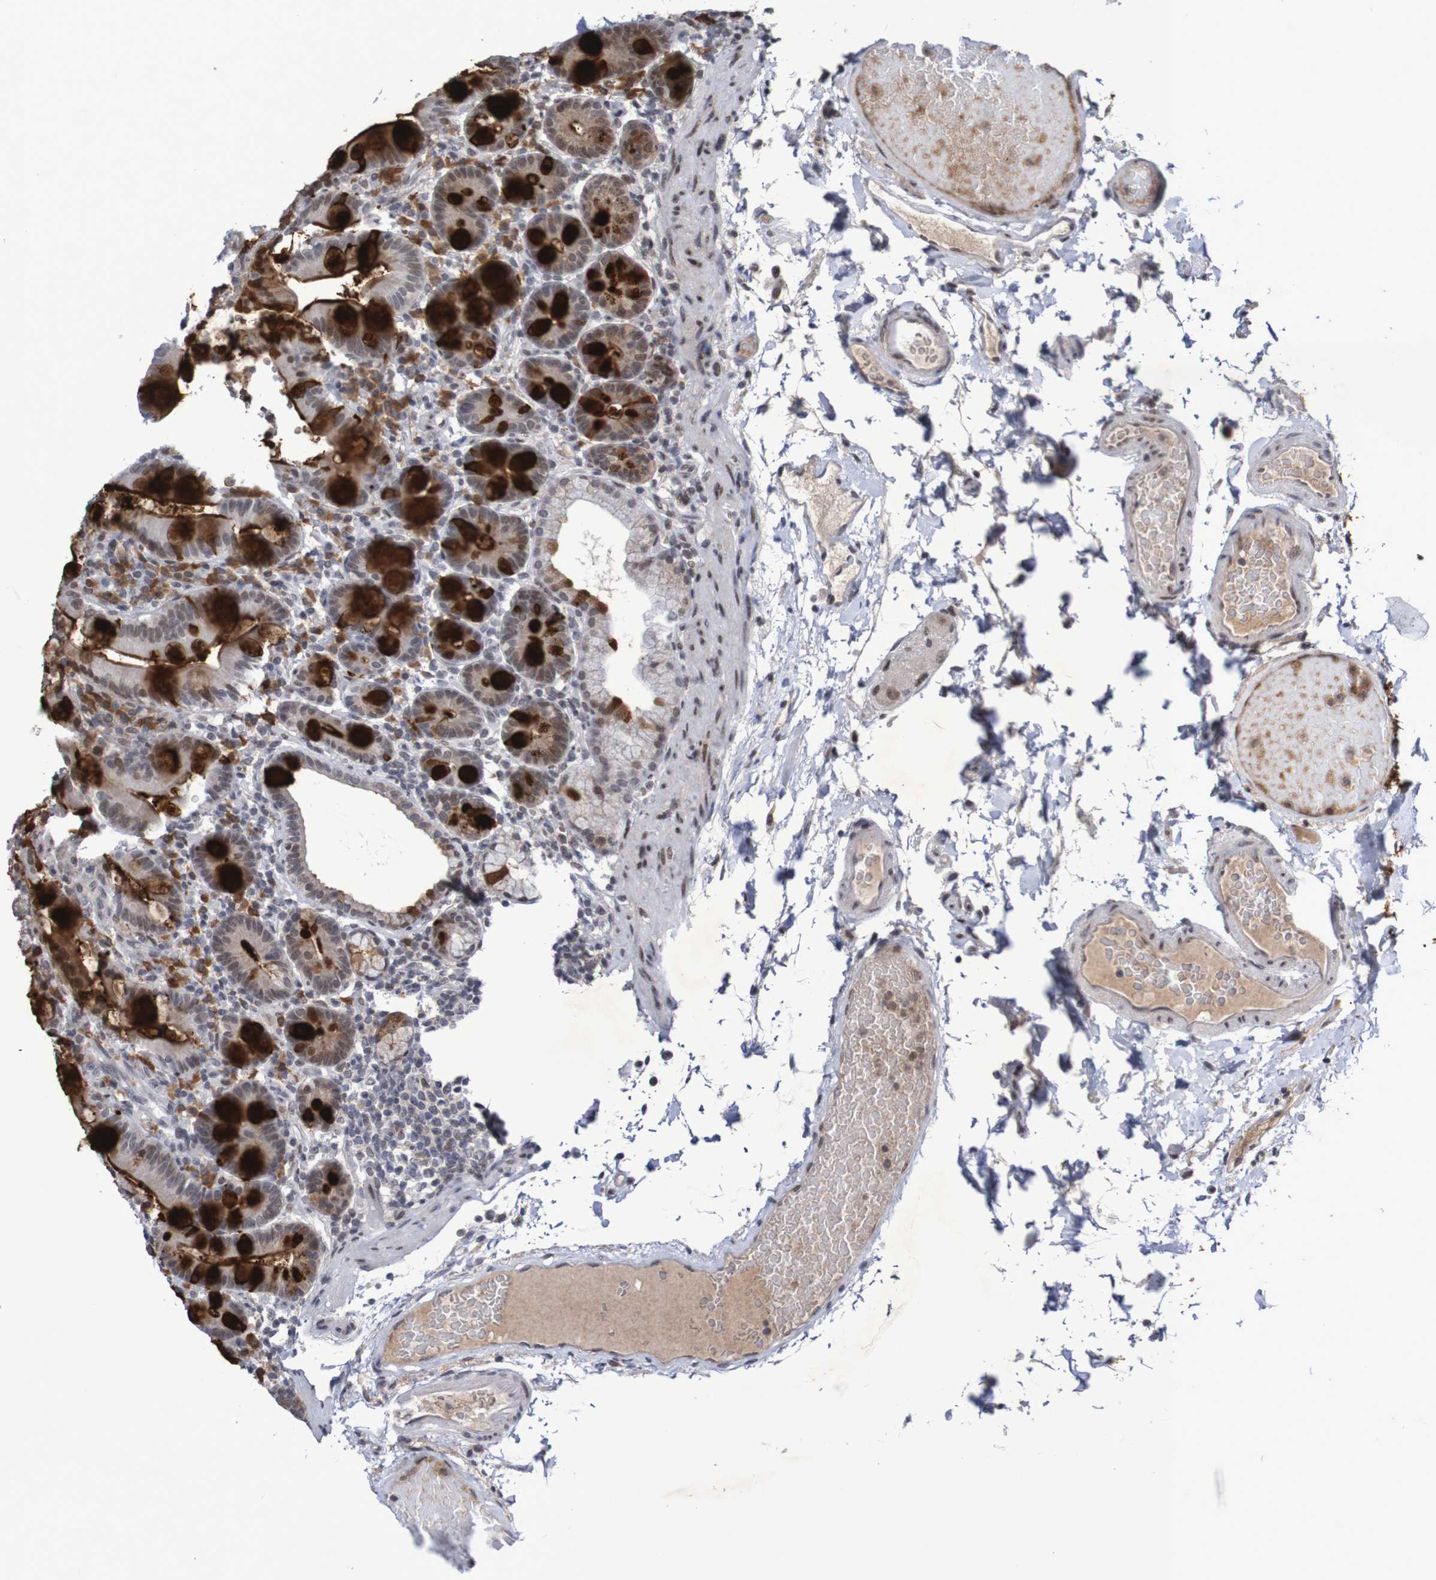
{"staining": {"intensity": "strong", "quantity": "25%-75%", "location": "cytoplasmic/membranous"}, "tissue": "duodenum", "cell_type": "Glandular cells", "image_type": "normal", "snomed": [{"axis": "morphology", "description": "Normal tissue, NOS"}, {"axis": "topography", "description": "Small intestine, NOS"}], "caption": "DAB immunohistochemical staining of benign duodenum demonstrates strong cytoplasmic/membranous protein staining in about 25%-75% of glandular cells. (DAB (3,3'-diaminobenzidine) = brown stain, brightfield microscopy at high magnification).", "gene": "ITLN1", "patient": {"sex": "female", "age": 71}}